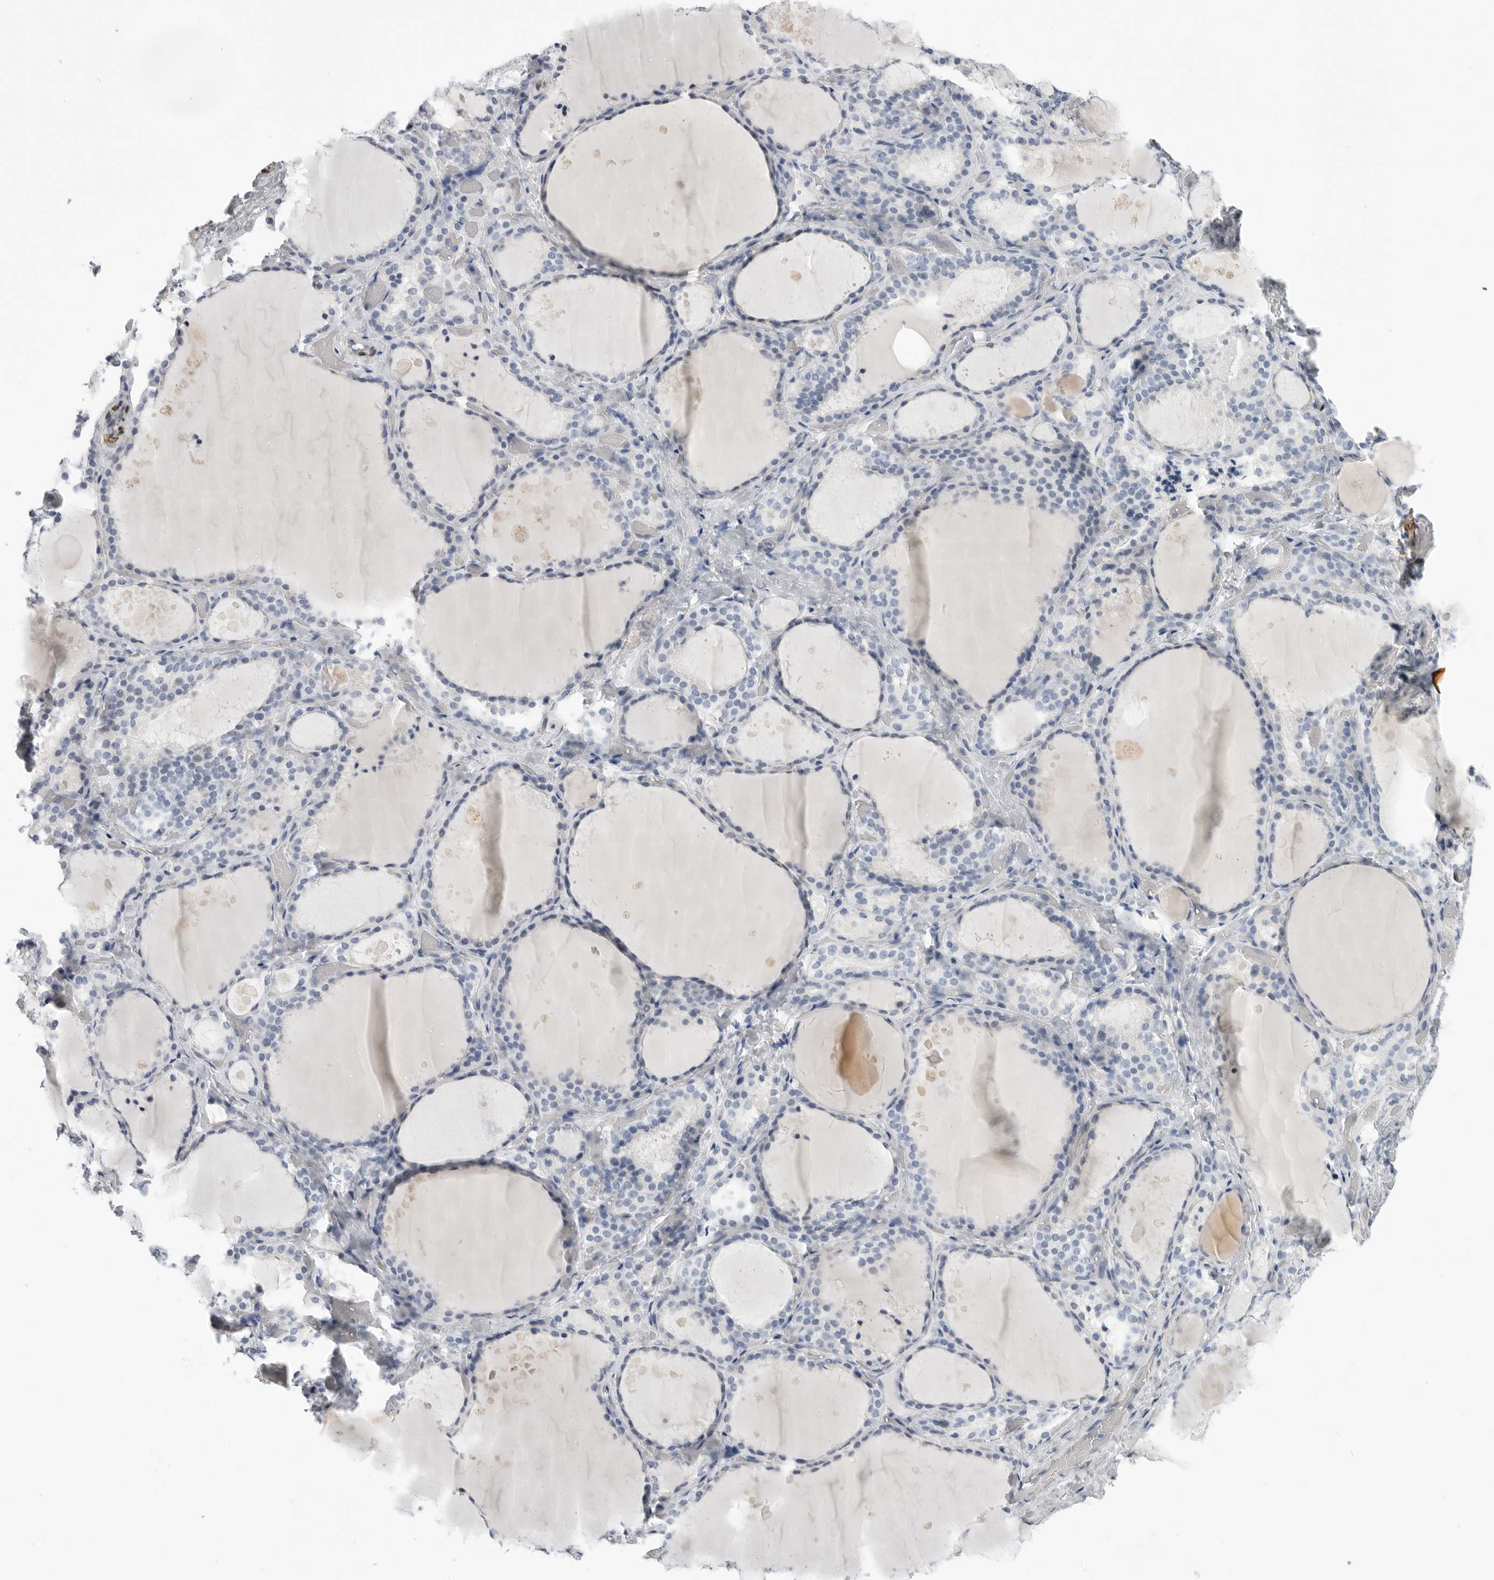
{"staining": {"intensity": "negative", "quantity": "none", "location": "none"}, "tissue": "thyroid gland", "cell_type": "Glandular cells", "image_type": "normal", "snomed": [{"axis": "morphology", "description": "Normal tissue, NOS"}, {"axis": "topography", "description": "Thyroid gland"}], "caption": "Immunohistochemistry photomicrograph of unremarkable thyroid gland: thyroid gland stained with DAB (3,3'-diaminobenzidine) exhibits no significant protein positivity in glandular cells.", "gene": "PLN", "patient": {"sex": "female", "age": 44}}